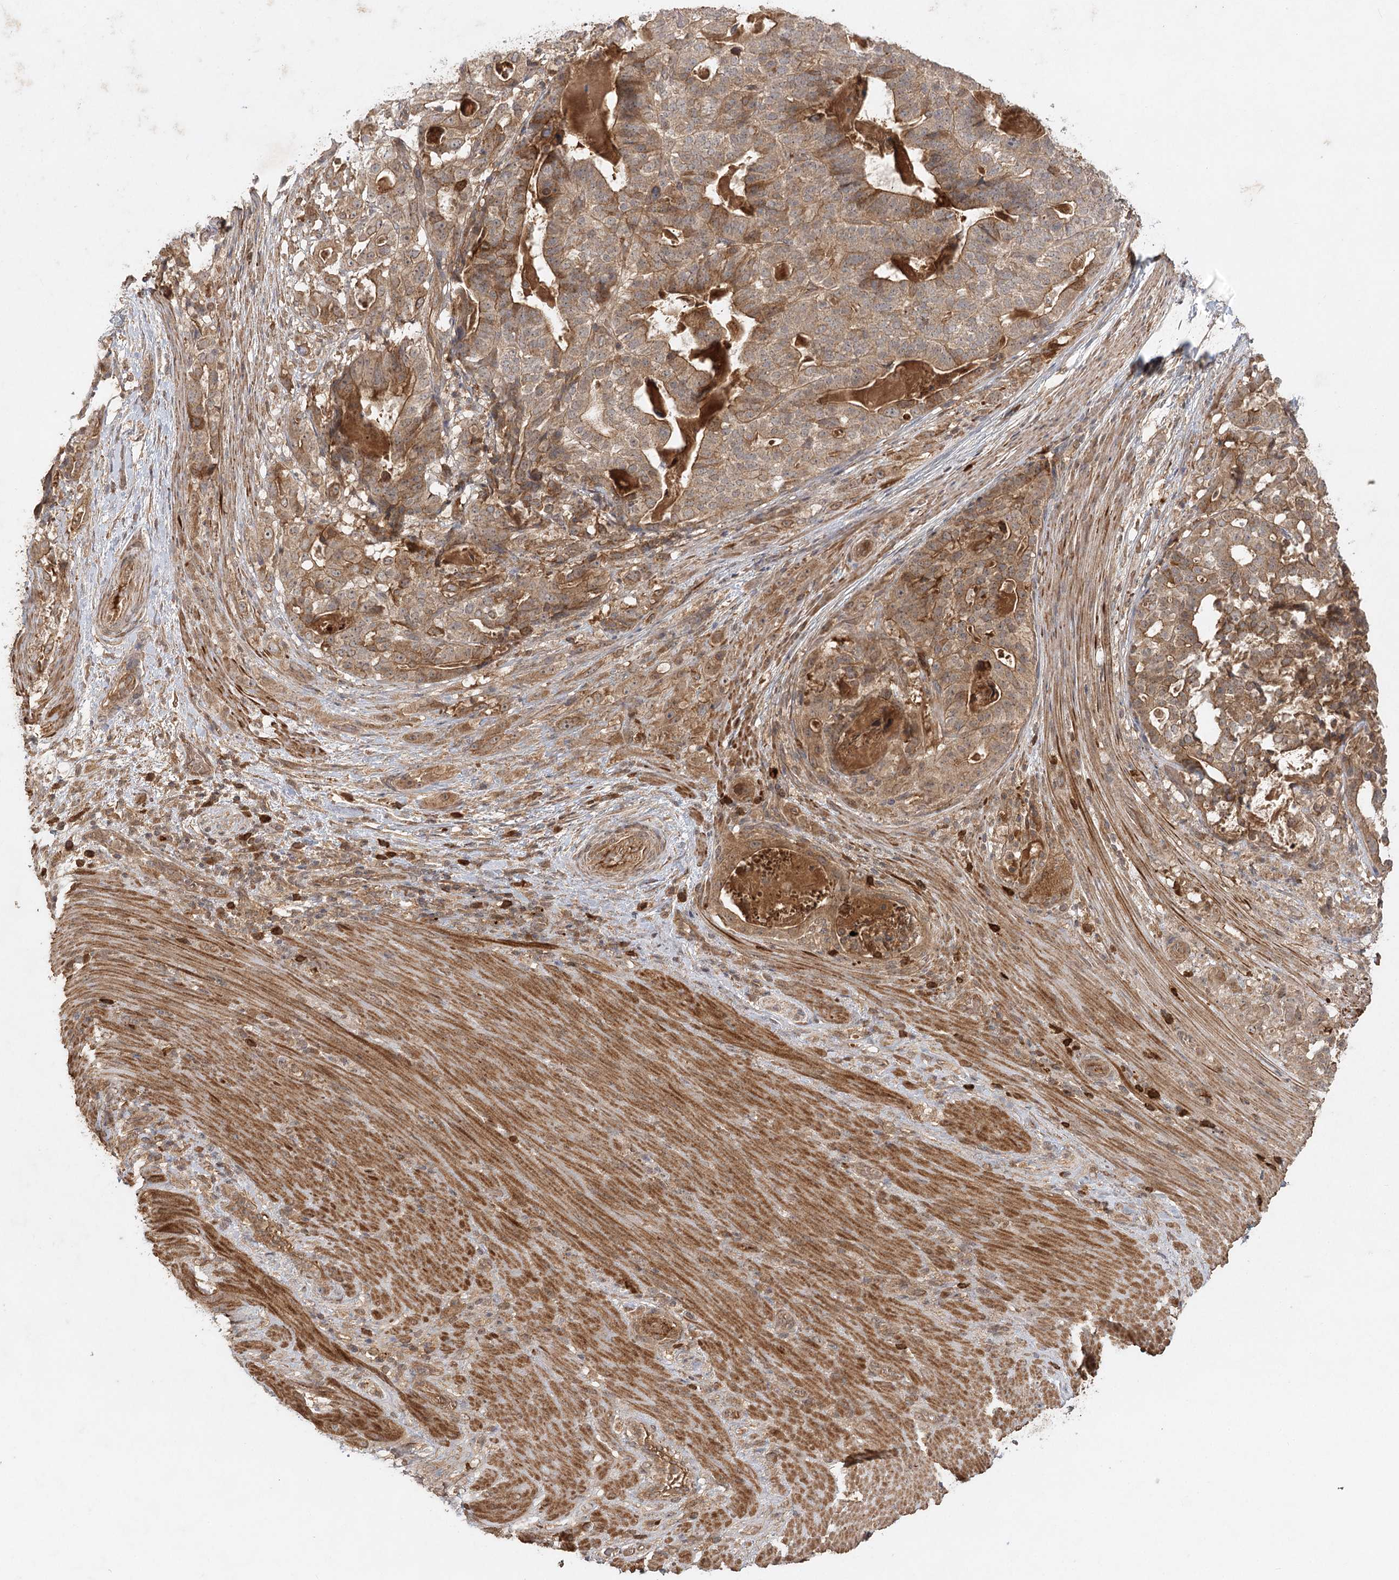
{"staining": {"intensity": "moderate", "quantity": "25%-75%", "location": "cytoplasmic/membranous"}, "tissue": "stomach cancer", "cell_type": "Tumor cells", "image_type": "cancer", "snomed": [{"axis": "morphology", "description": "Adenocarcinoma, NOS"}, {"axis": "topography", "description": "Stomach"}], "caption": "A high-resolution image shows IHC staining of stomach cancer, which shows moderate cytoplasmic/membranous staining in about 25%-75% of tumor cells.", "gene": "ARL13A", "patient": {"sex": "male", "age": 48}}